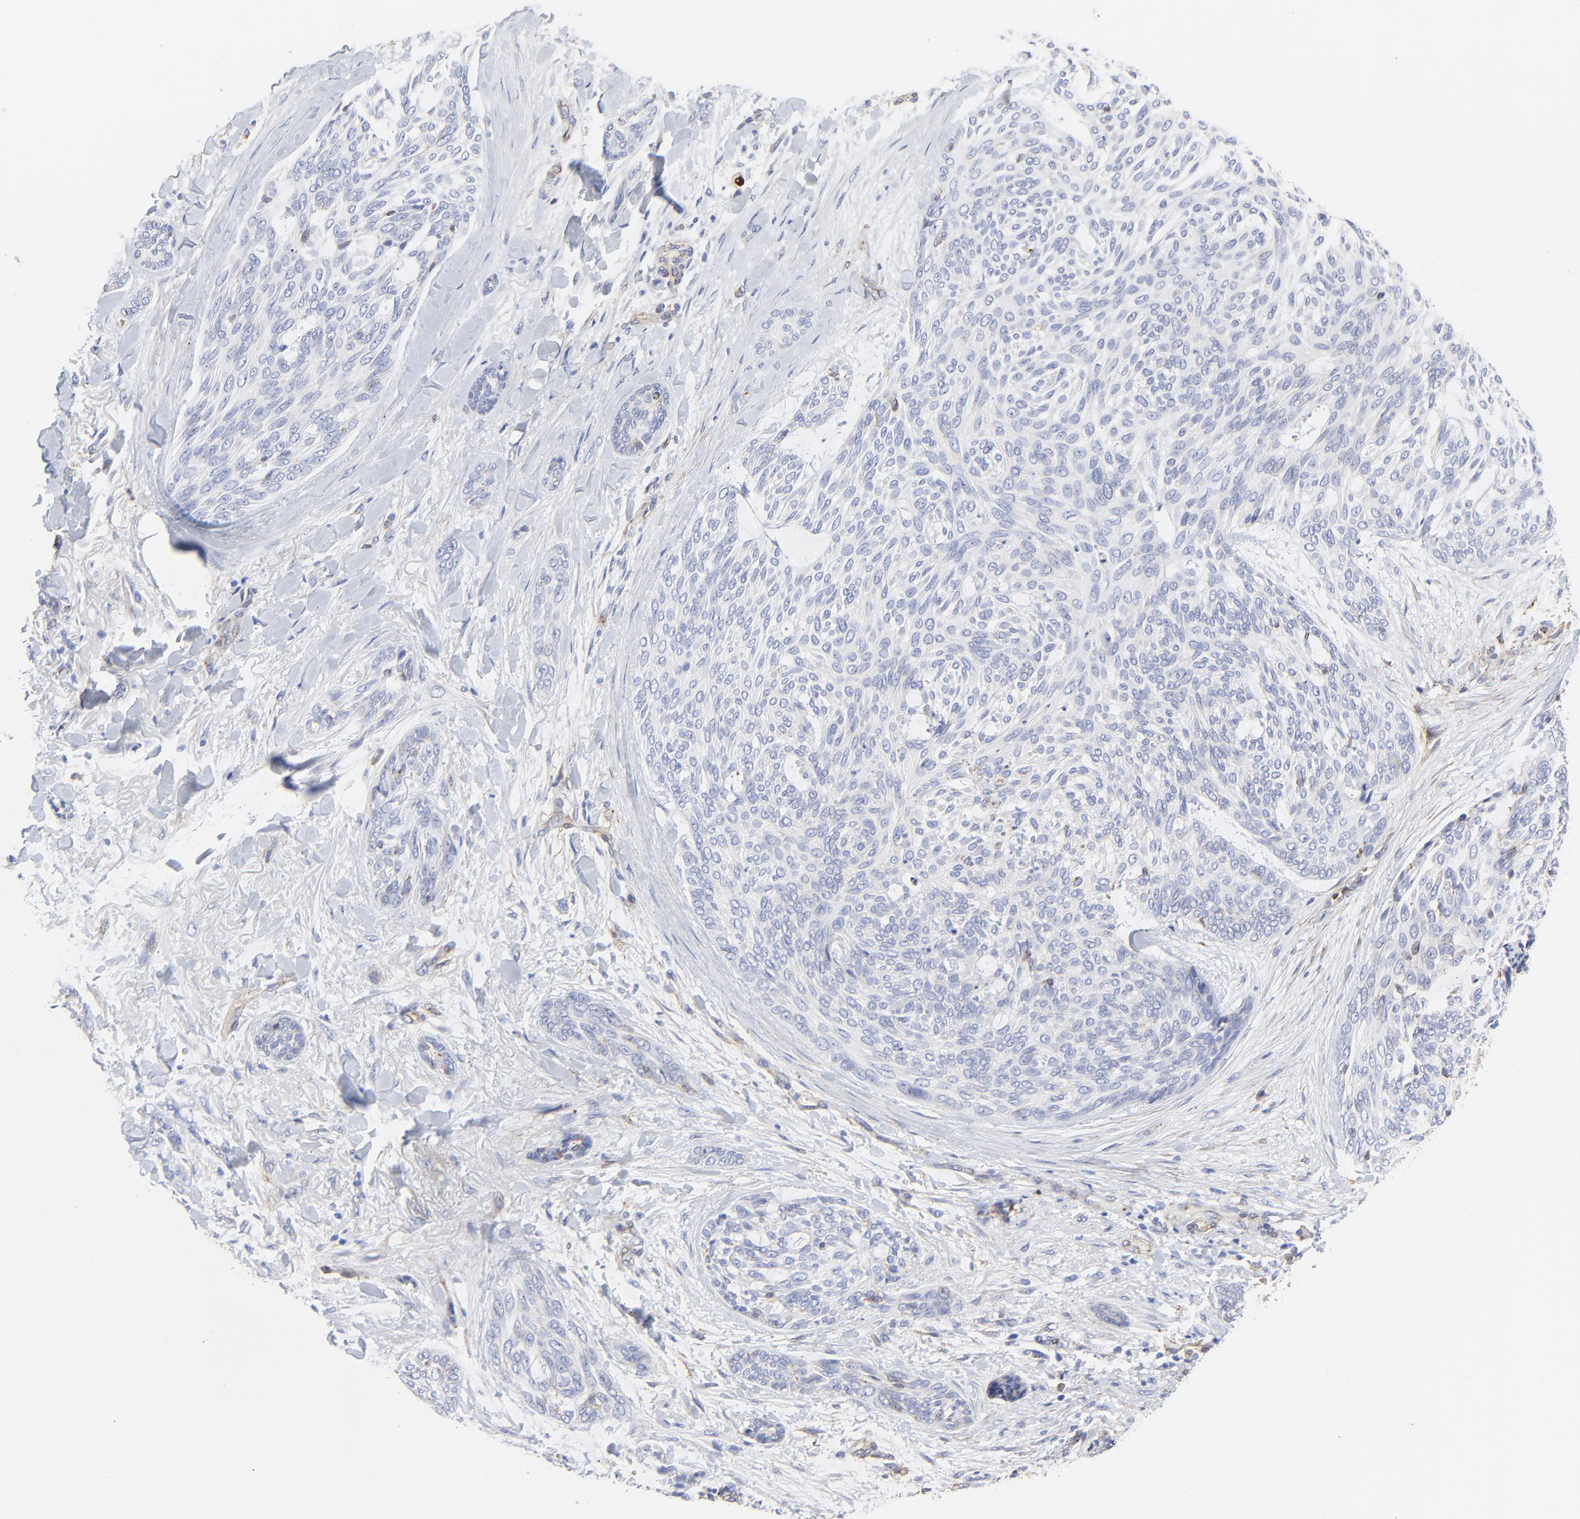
{"staining": {"intensity": "negative", "quantity": "none", "location": "none"}, "tissue": "skin cancer", "cell_type": "Tumor cells", "image_type": "cancer", "snomed": [{"axis": "morphology", "description": "Normal tissue, NOS"}, {"axis": "morphology", "description": "Basal cell carcinoma"}, {"axis": "topography", "description": "Skin"}], "caption": "Immunohistochemistry image of human skin basal cell carcinoma stained for a protein (brown), which exhibits no expression in tumor cells.", "gene": "CAV1", "patient": {"sex": "female", "age": 71}}